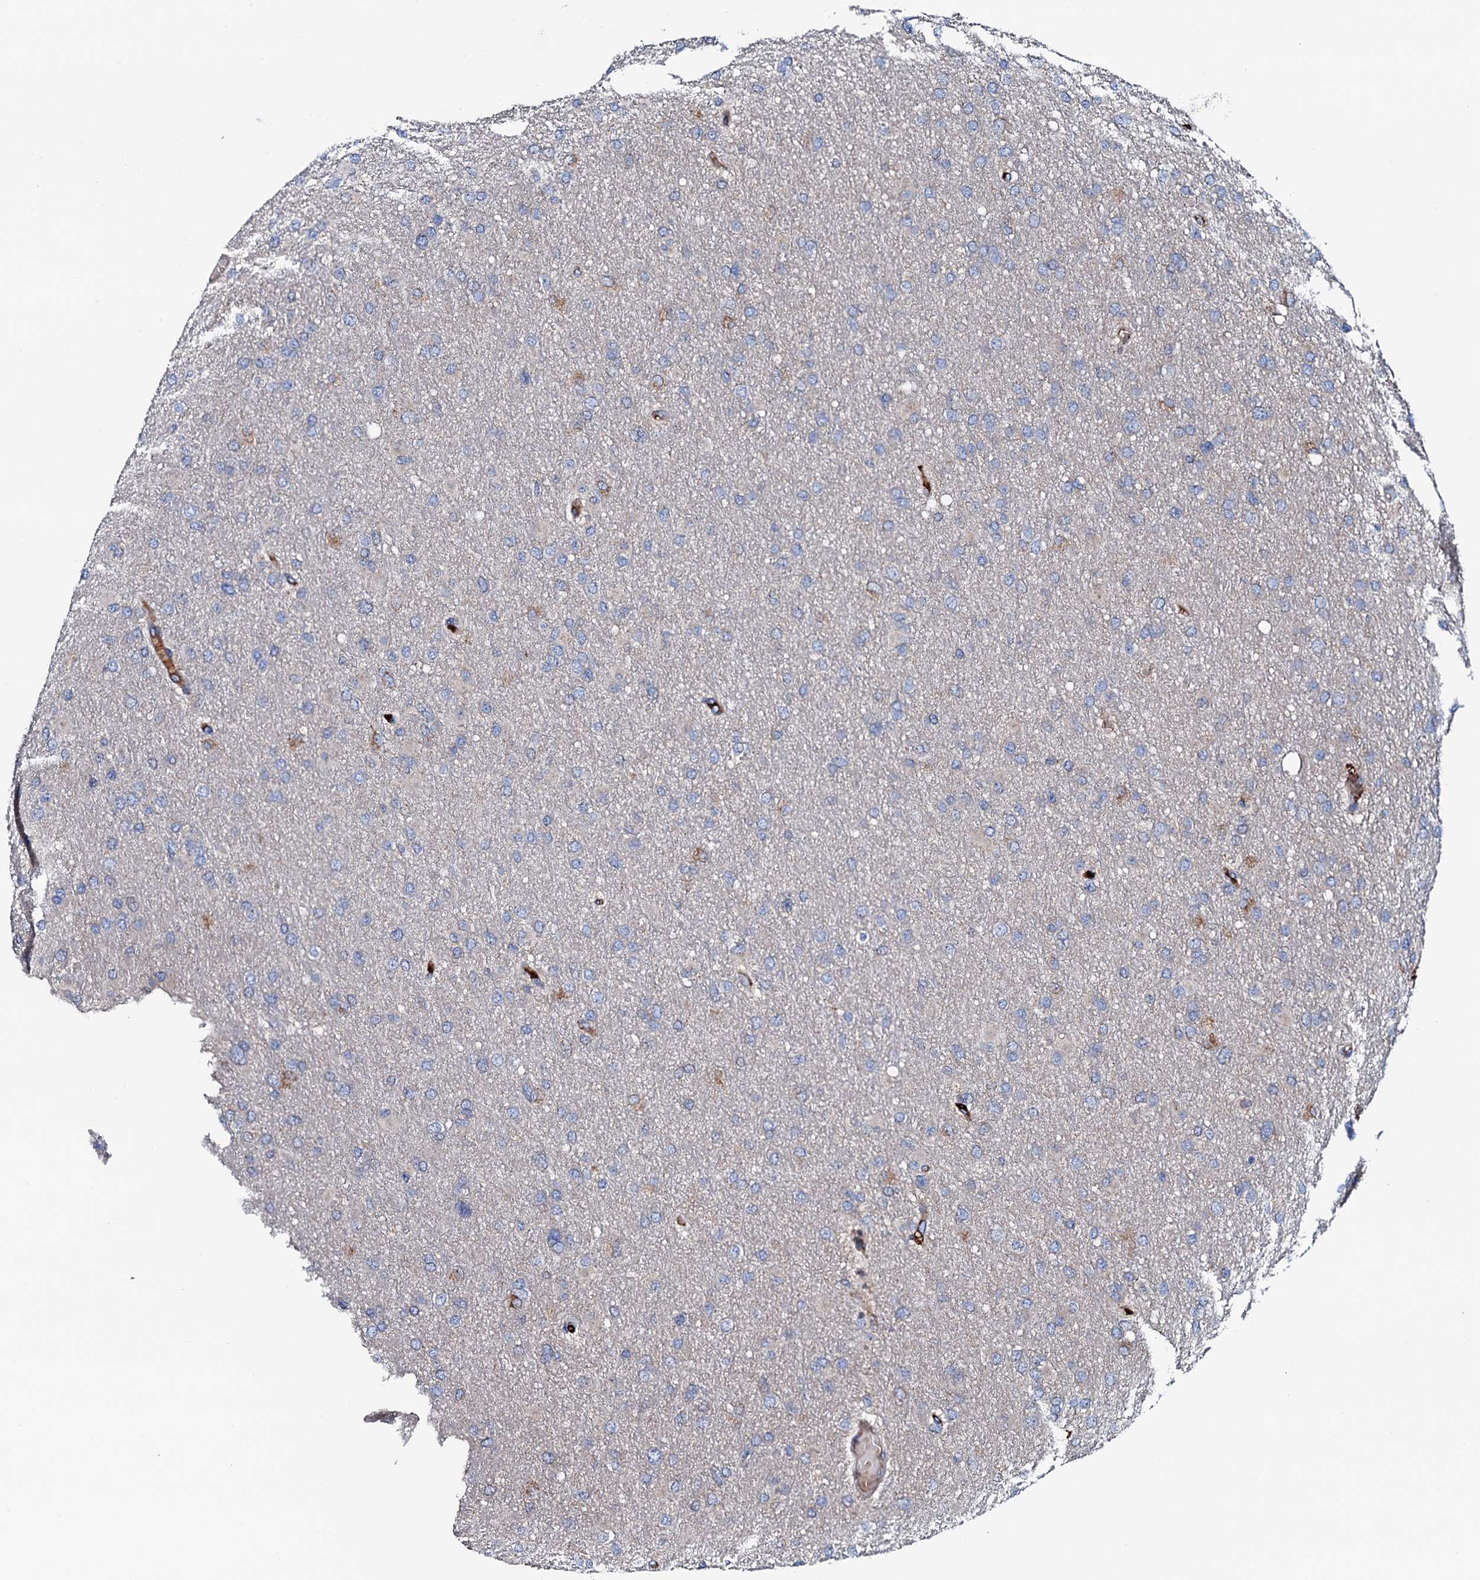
{"staining": {"intensity": "negative", "quantity": "none", "location": "none"}, "tissue": "glioma", "cell_type": "Tumor cells", "image_type": "cancer", "snomed": [{"axis": "morphology", "description": "Glioma, malignant, High grade"}, {"axis": "topography", "description": "Cerebral cortex"}], "caption": "IHC of human malignant high-grade glioma displays no expression in tumor cells.", "gene": "NEK1", "patient": {"sex": "female", "age": 36}}